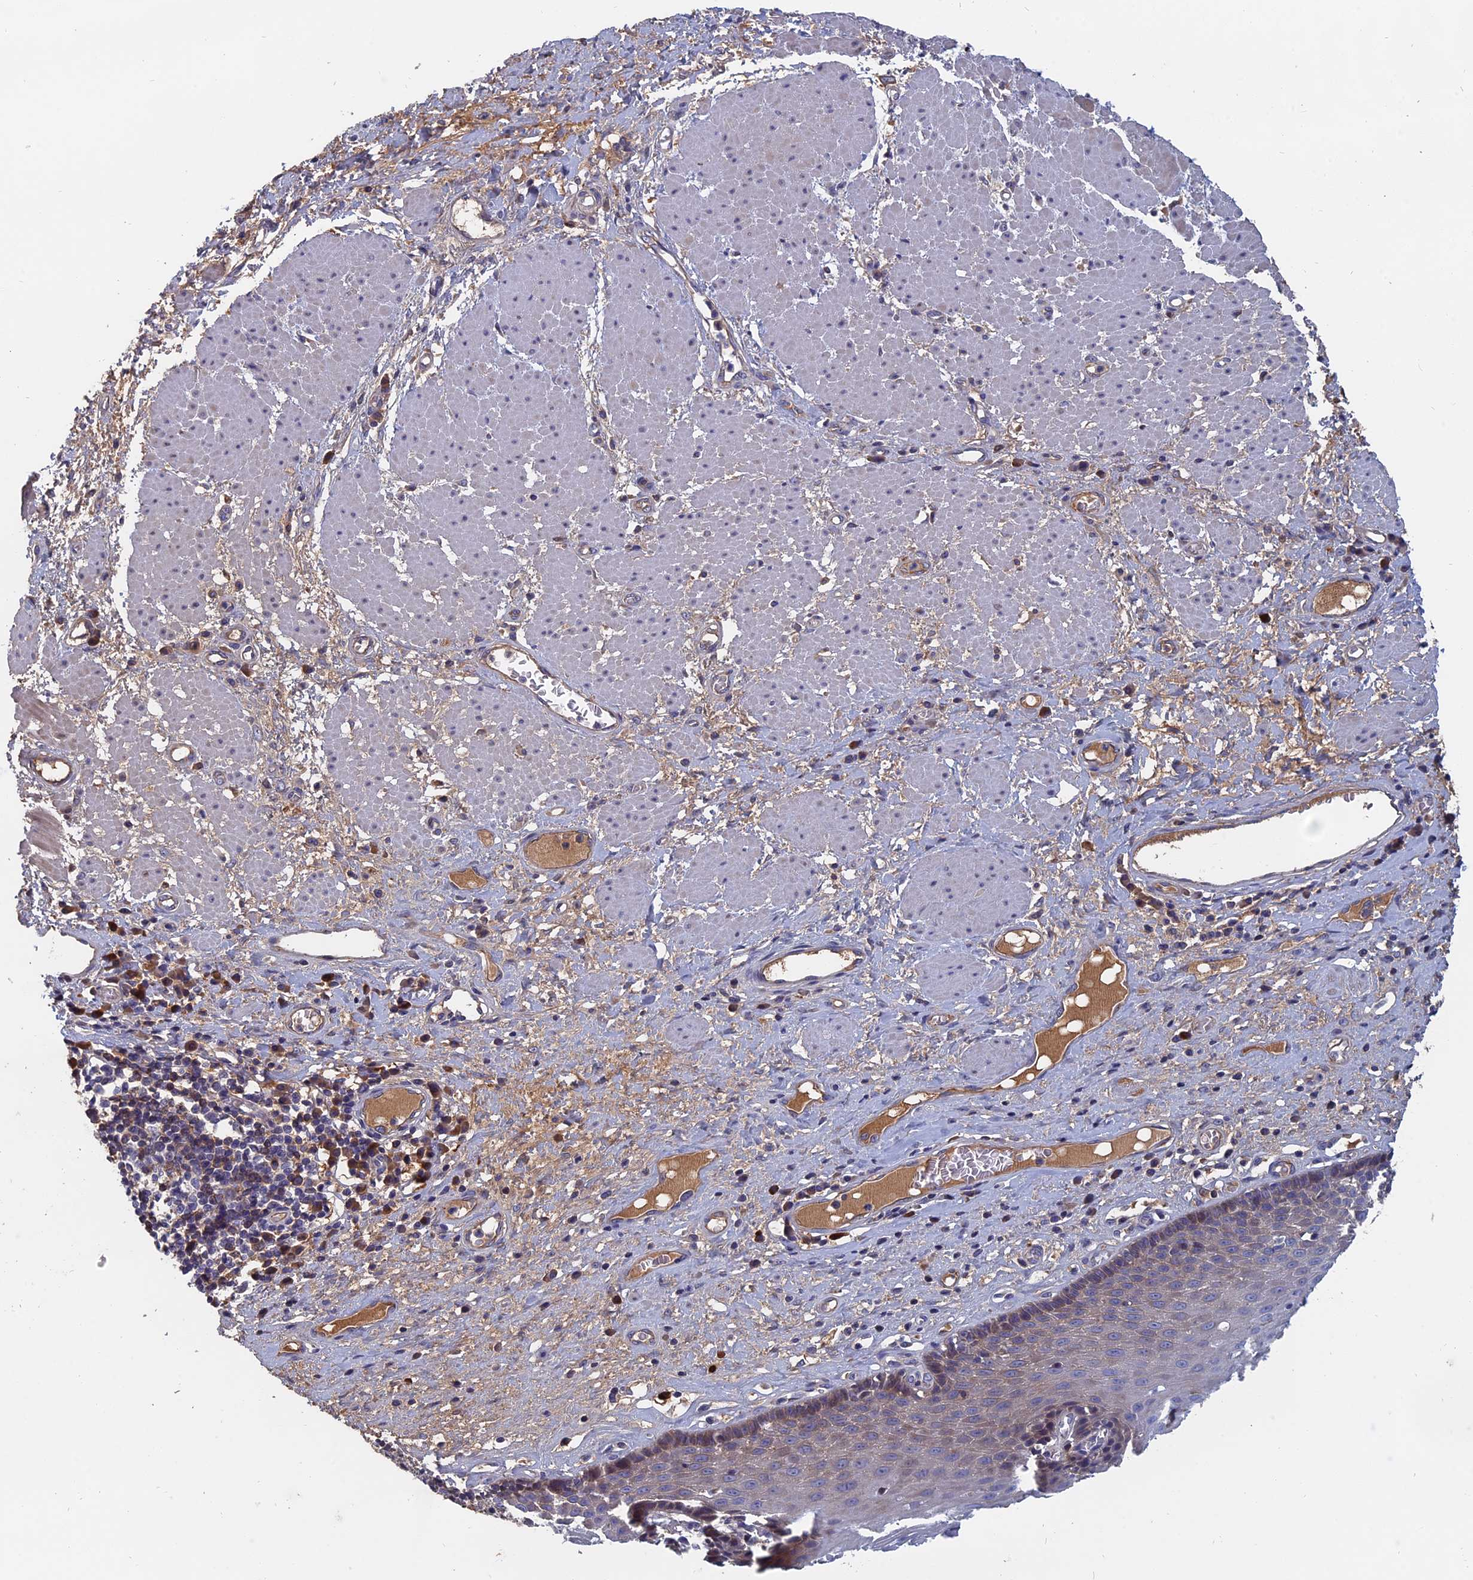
{"staining": {"intensity": "moderate", "quantity": "<25%", "location": "cytoplasmic/membranous"}, "tissue": "esophagus", "cell_type": "Squamous epithelial cells", "image_type": "normal", "snomed": [{"axis": "morphology", "description": "Normal tissue, NOS"}, {"axis": "morphology", "description": "Adenocarcinoma, NOS"}, {"axis": "topography", "description": "Esophagus"}], "caption": "IHC photomicrograph of benign esophagus: esophagus stained using immunohistochemistry demonstrates low levels of moderate protein expression localized specifically in the cytoplasmic/membranous of squamous epithelial cells, appearing as a cytoplasmic/membranous brown color.", "gene": "SLC33A1", "patient": {"sex": "male", "age": 62}}